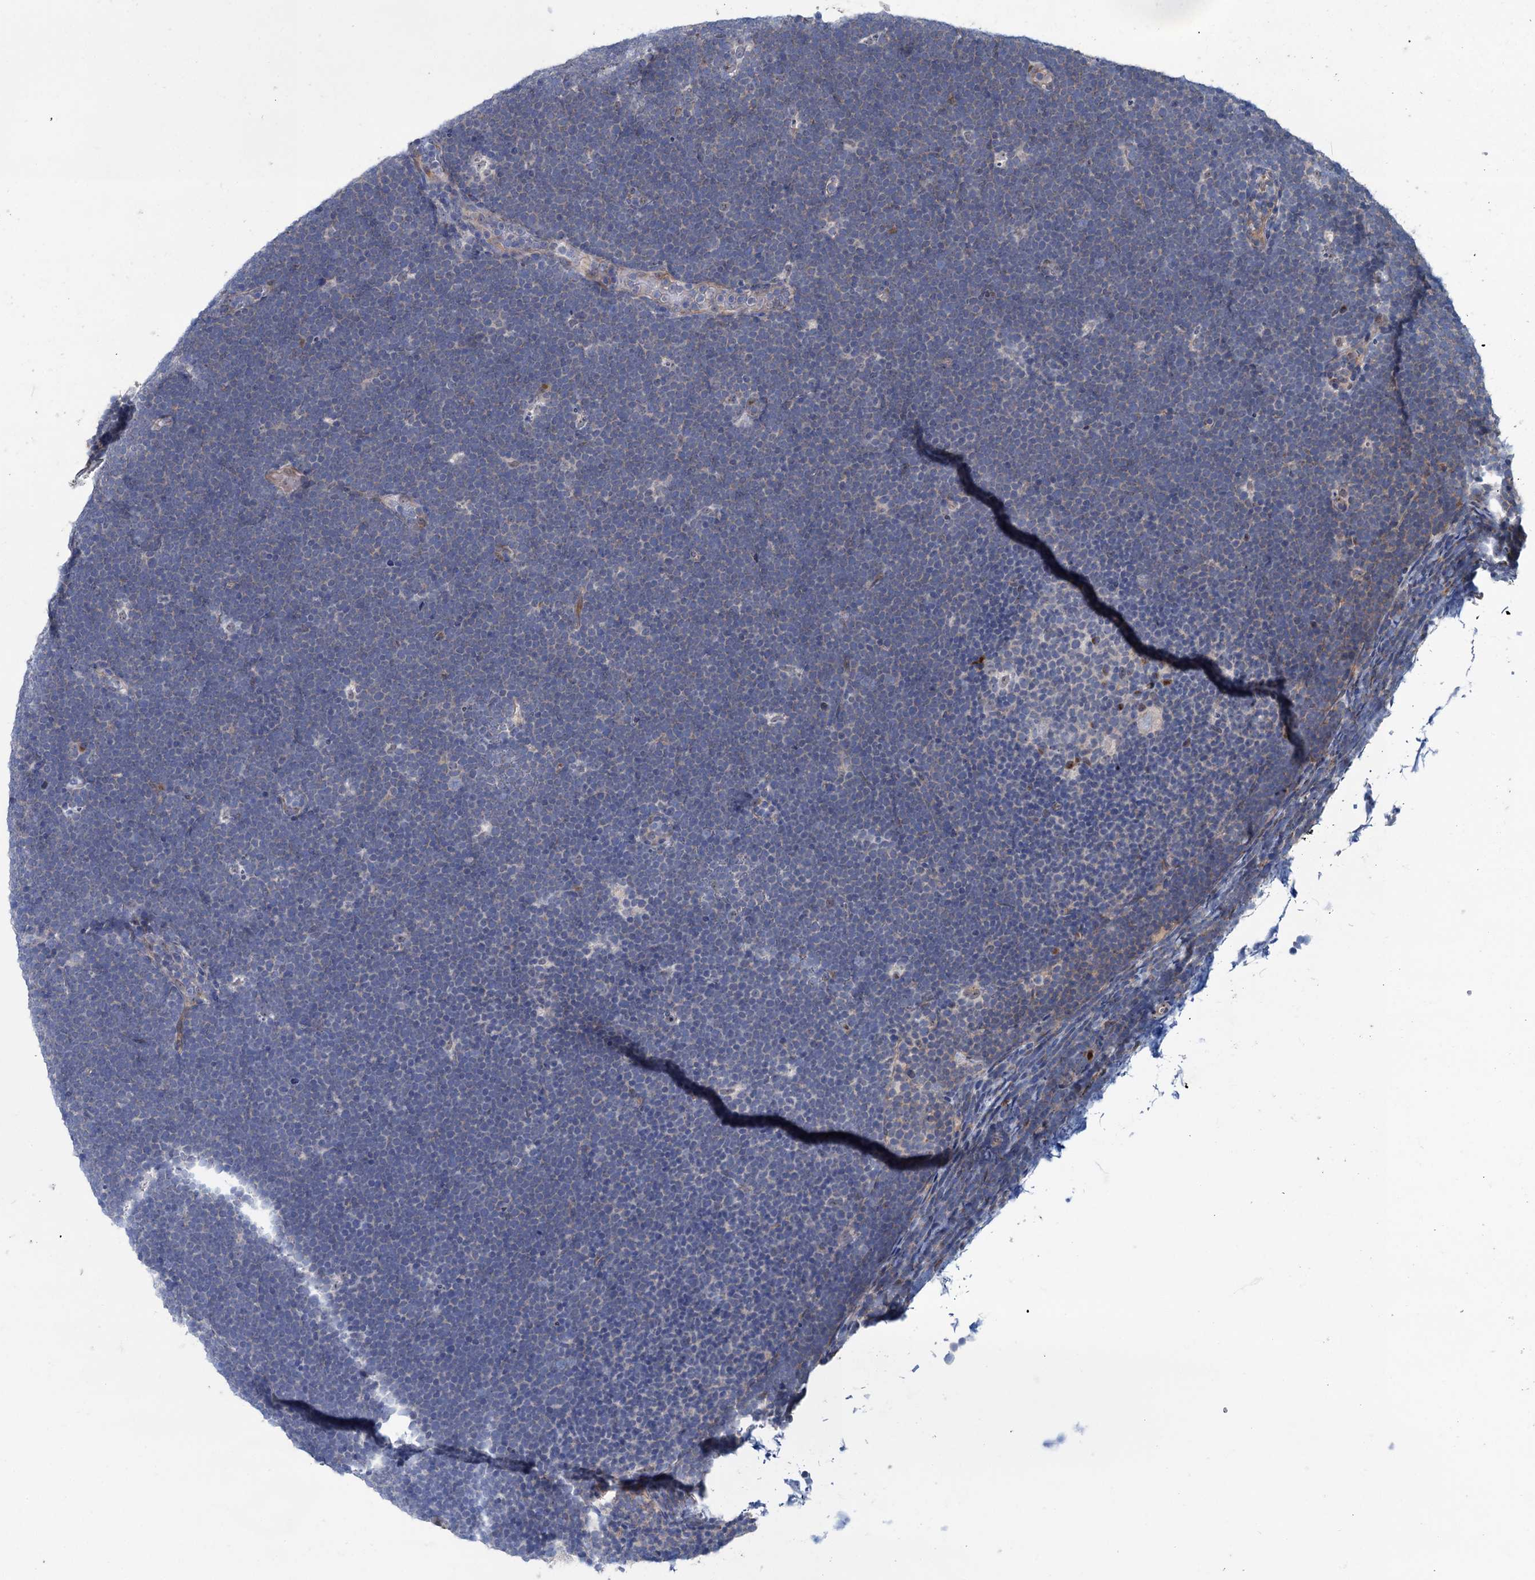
{"staining": {"intensity": "negative", "quantity": "none", "location": "none"}, "tissue": "lymphoma", "cell_type": "Tumor cells", "image_type": "cancer", "snomed": [{"axis": "morphology", "description": "Malignant lymphoma, non-Hodgkin's type, High grade"}, {"axis": "topography", "description": "Lymph node"}], "caption": "An IHC micrograph of lymphoma is shown. There is no staining in tumor cells of lymphoma.", "gene": "EYA4", "patient": {"sex": "male", "age": 13}}